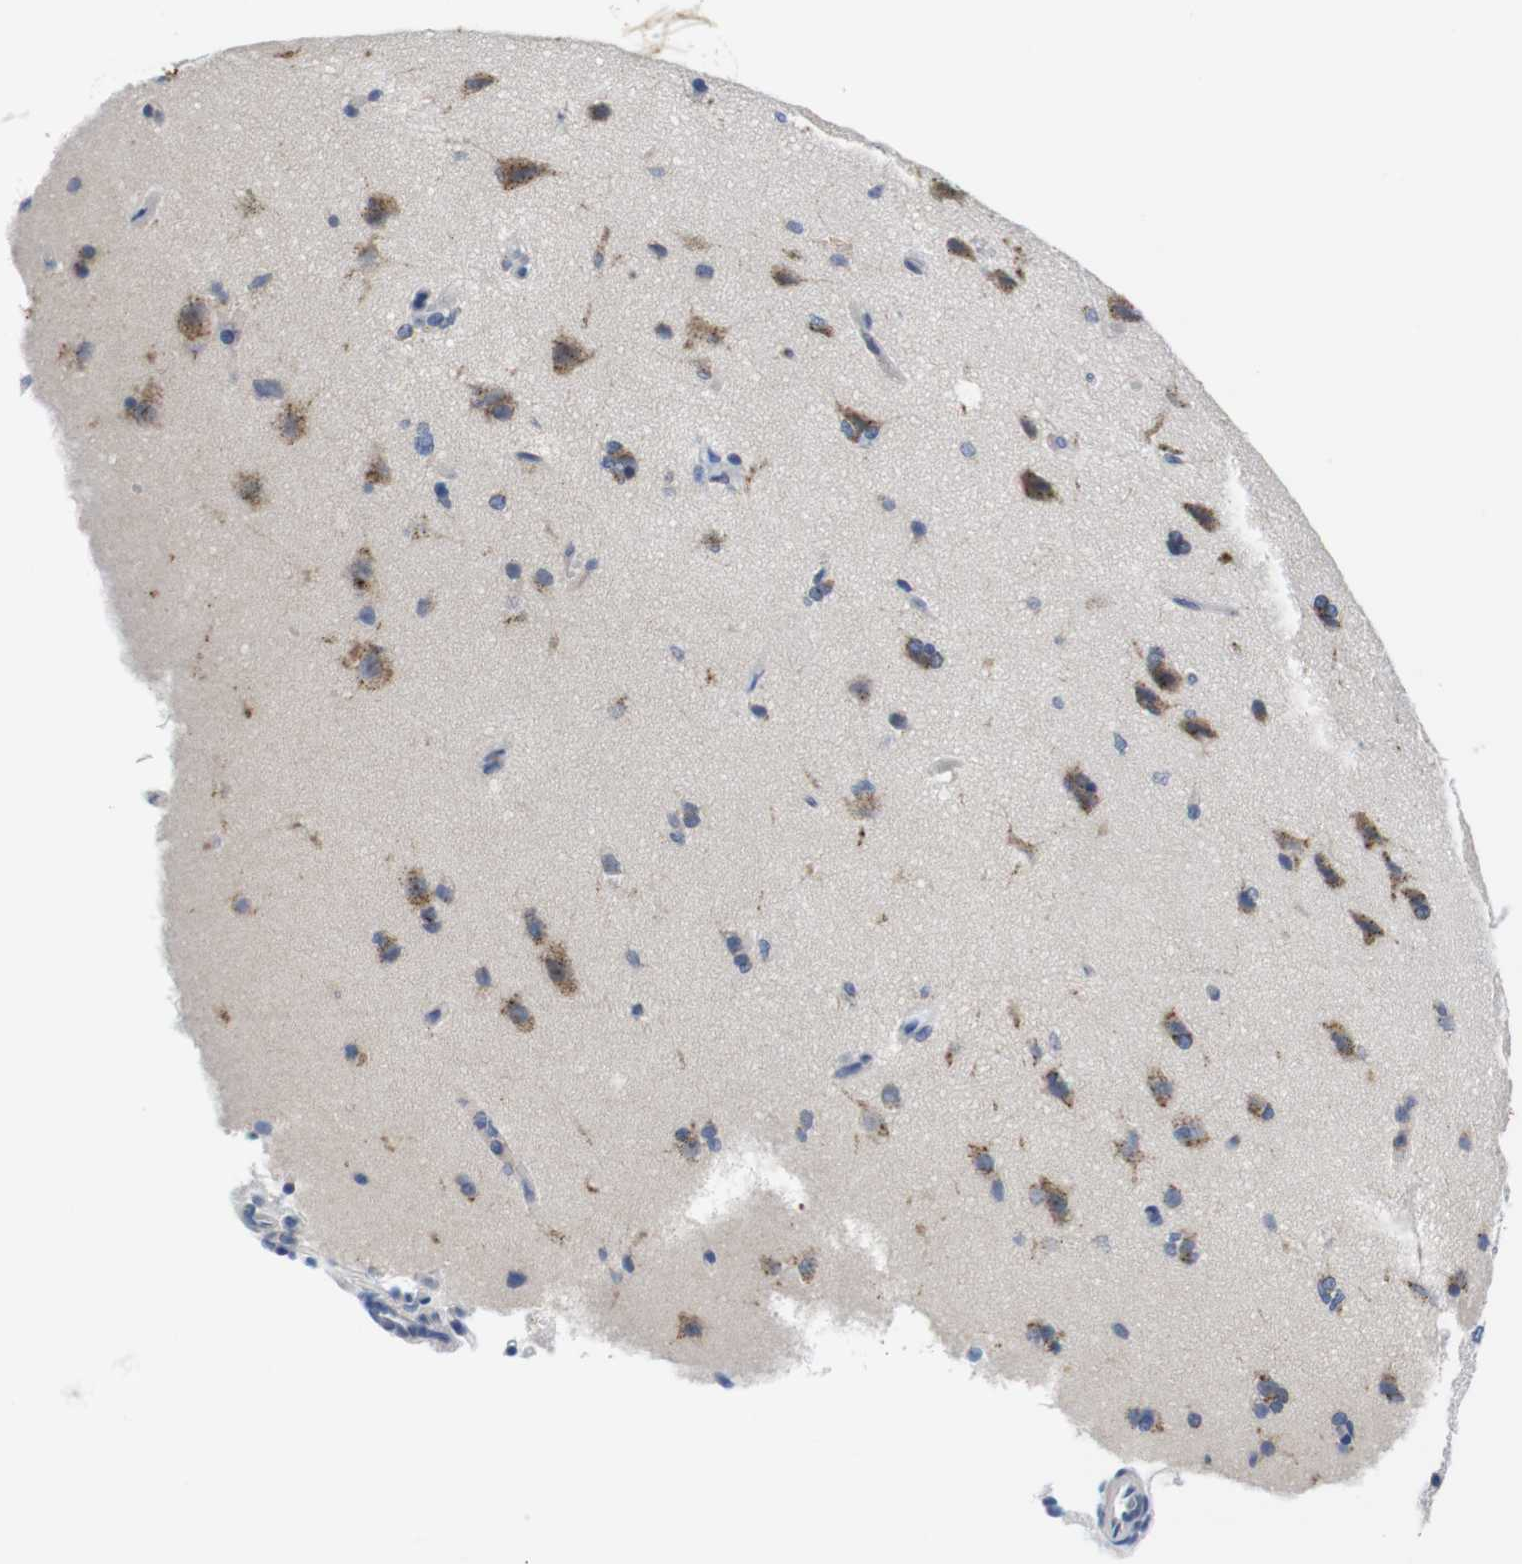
{"staining": {"intensity": "negative", "quantity": "none", "location": "none"}, "tissue": "cerebral cortex", "cell_type": "Endothelial cells", "image_type": "normal", "snomed": [{"axis": "morphology", "description": "Normal tissue, NOS"}, {"axis": "topography", "description": "Cerebral cortex"}], "caption": "The IHC micrograph has no significant expression in endothelial cells of cerebral cortex.", "gene": "CNGA2", "patient": {"sex": "male", "age": 62}}